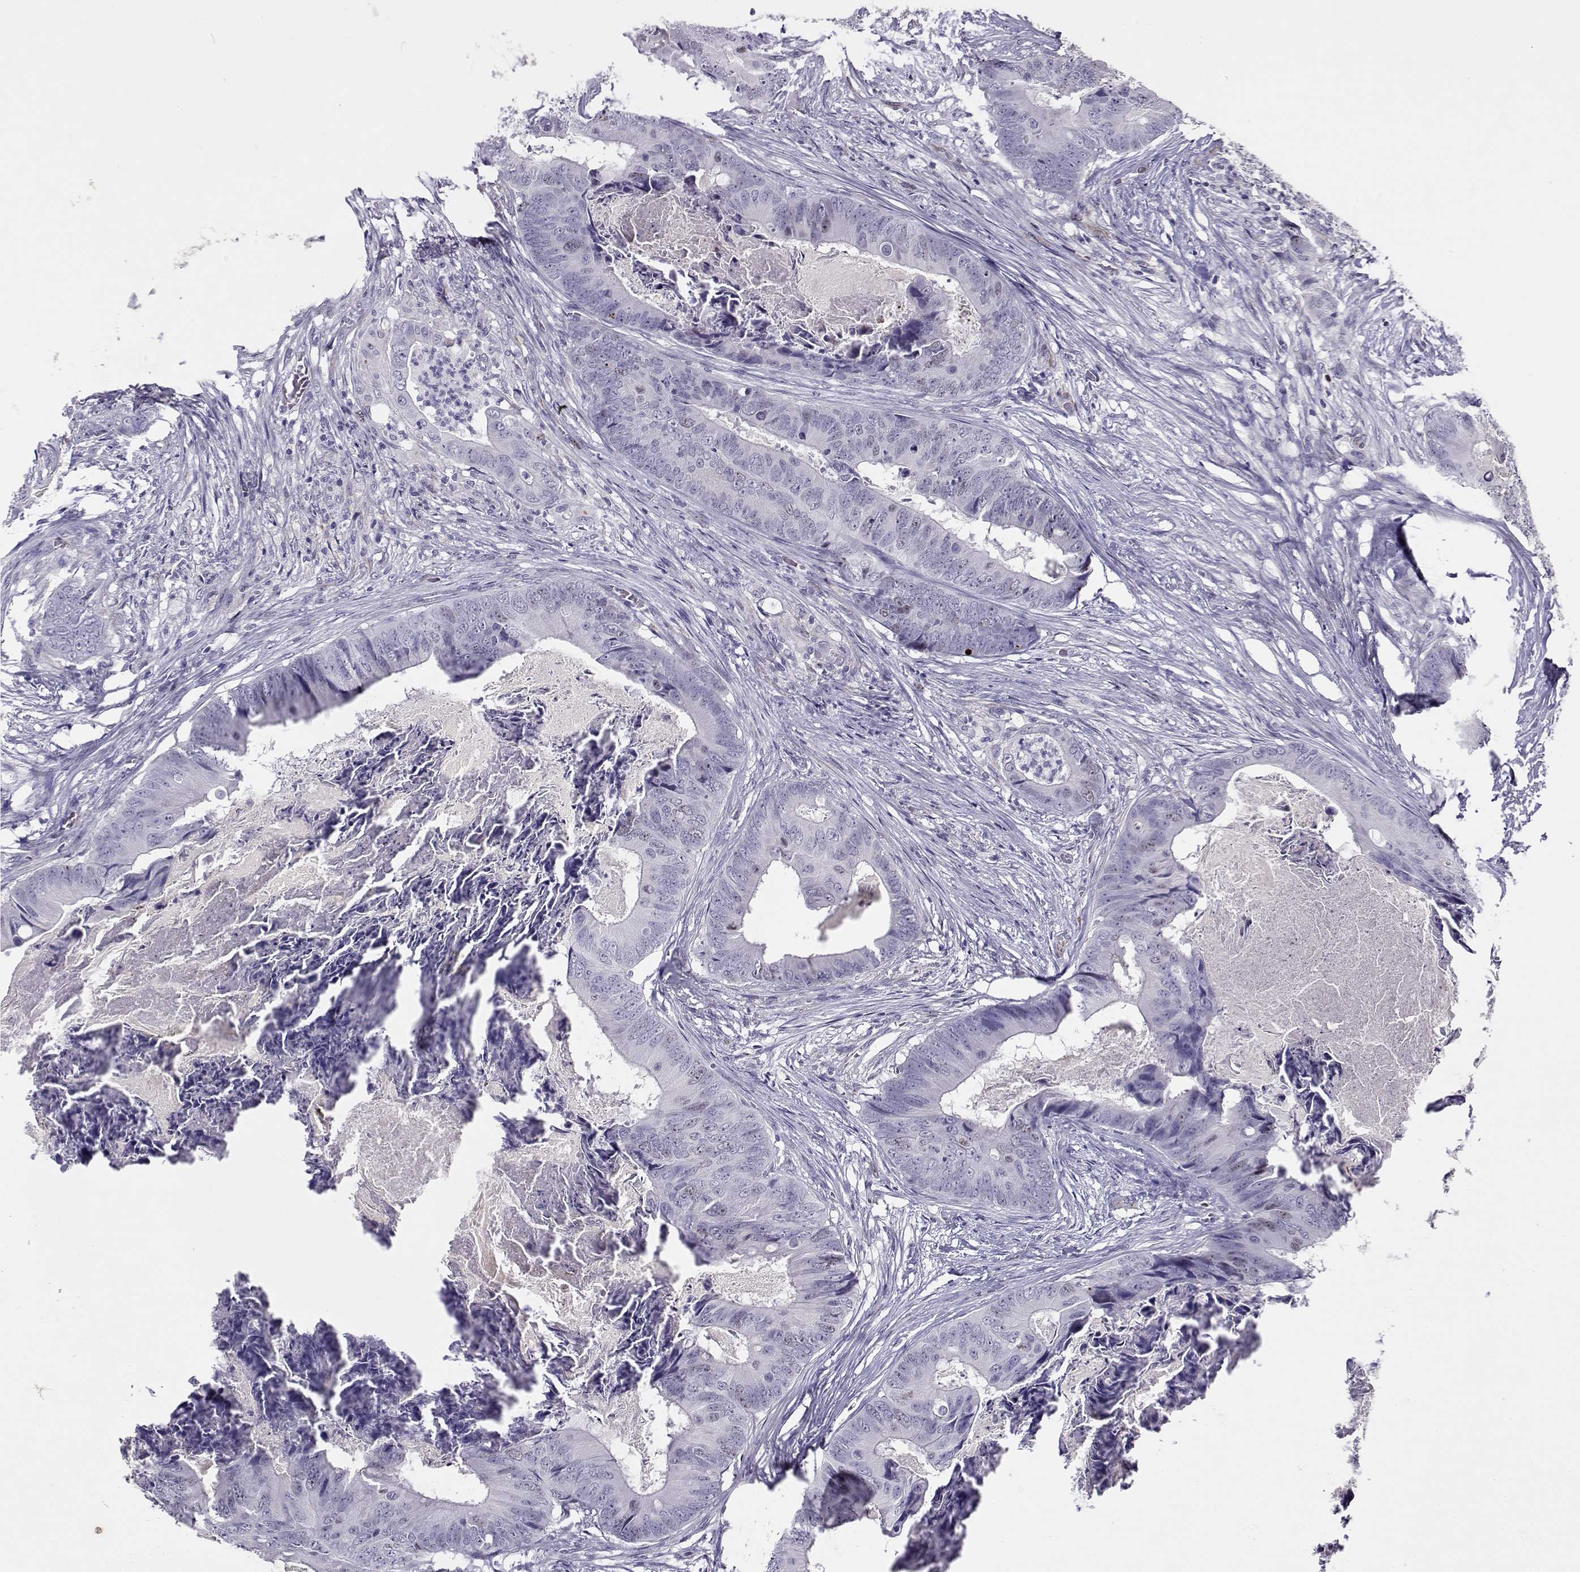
{"staining": {"intensity": "negative", "quantity": "none", "location": "none"}, "tissue": "colorectal cancer", "cell_type": "Tumor cells", "image_type": "cancer", "snomed": [{"axis": "morphology", "description": "Adenocarcinoma, NOS"}, {"axis": "topography", "description": "Colon"}], "caption": "Adenocarcinoma (colorectal) was stained to show a protein in brown. There is no significant positivity in tumor cells.", "gene": "NPW", "patient": {"sex": "male", "age": 84}}